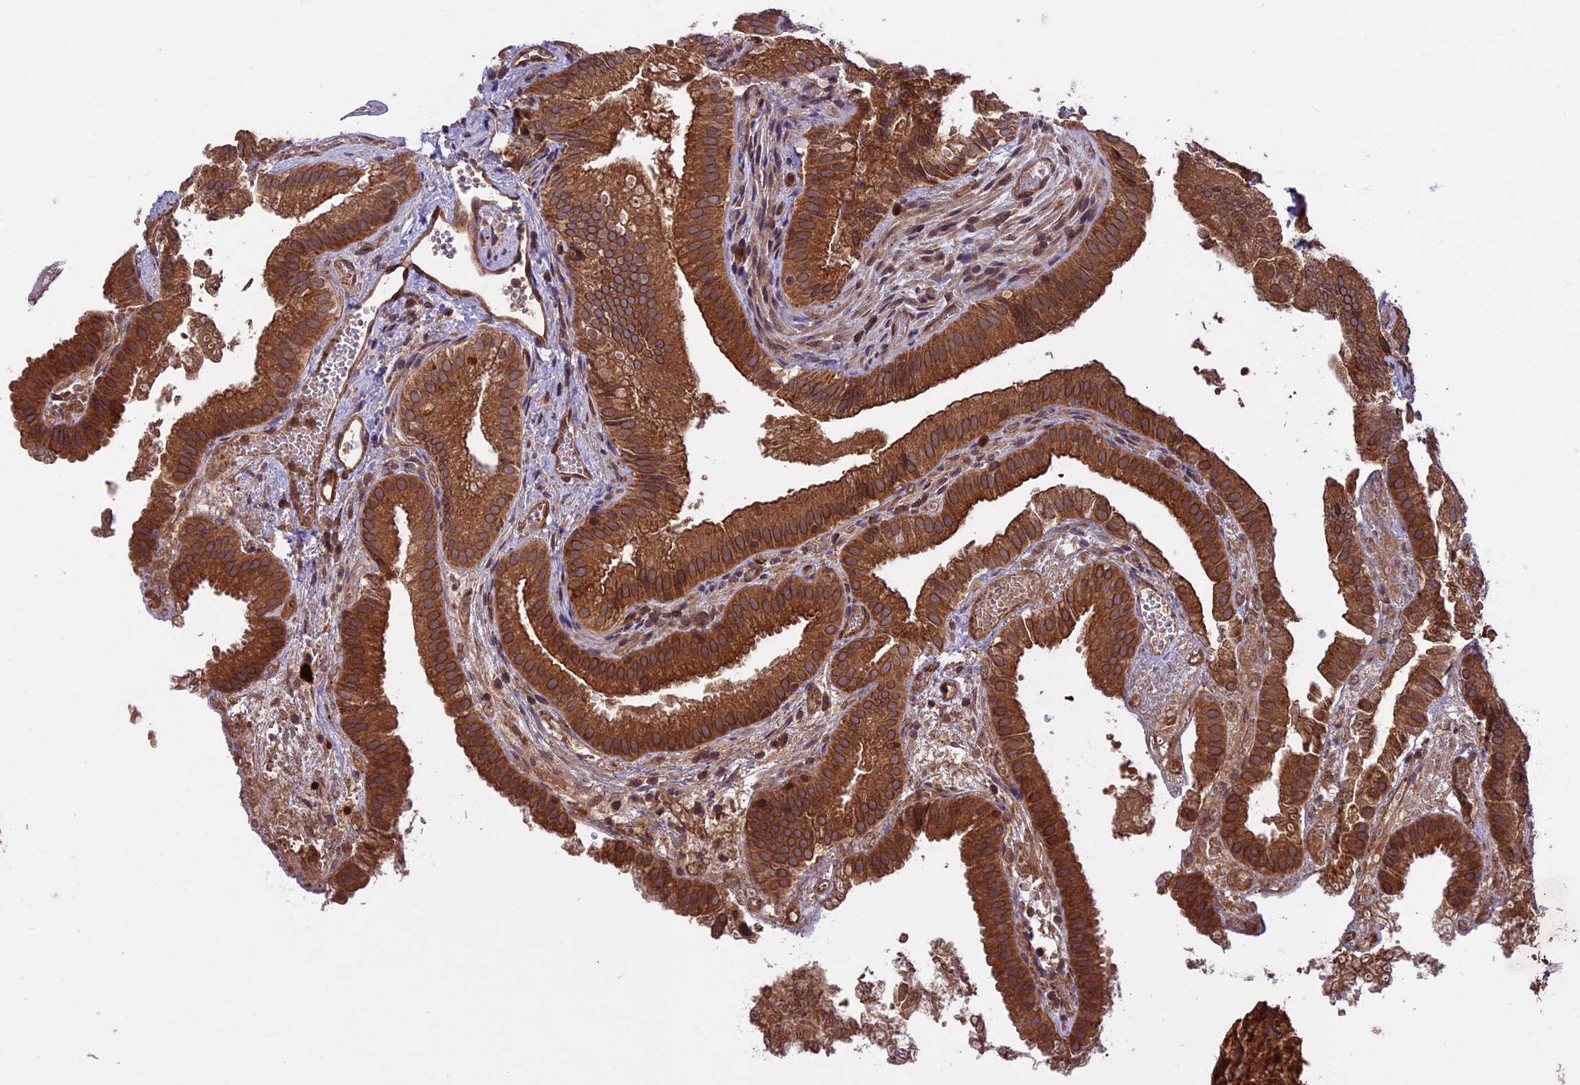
{"staining": {"intensity": "moderate", "quantity": ">75%", "location": "cytoplasmic/membranous"}, "tissue": "gallbladder", "cell_type": "Glandular cells", "image_type": "normal", "snomed": [{"axis": "morphology", "description": "Normal tissue, NOS"}, {"axis": "topography", "description": "Gallbladder"}], "caption": "Immunohistochemical staining of unremarkable gallbladder reveals moderate cytoplasmic/membranous protein staining in approximately >75% of glandular cells. (brown staining indicates protein expression, while blue staining denotes nuclei).", "gene": "CCDC125", "patient": {"sex": "female", "age": 30}}